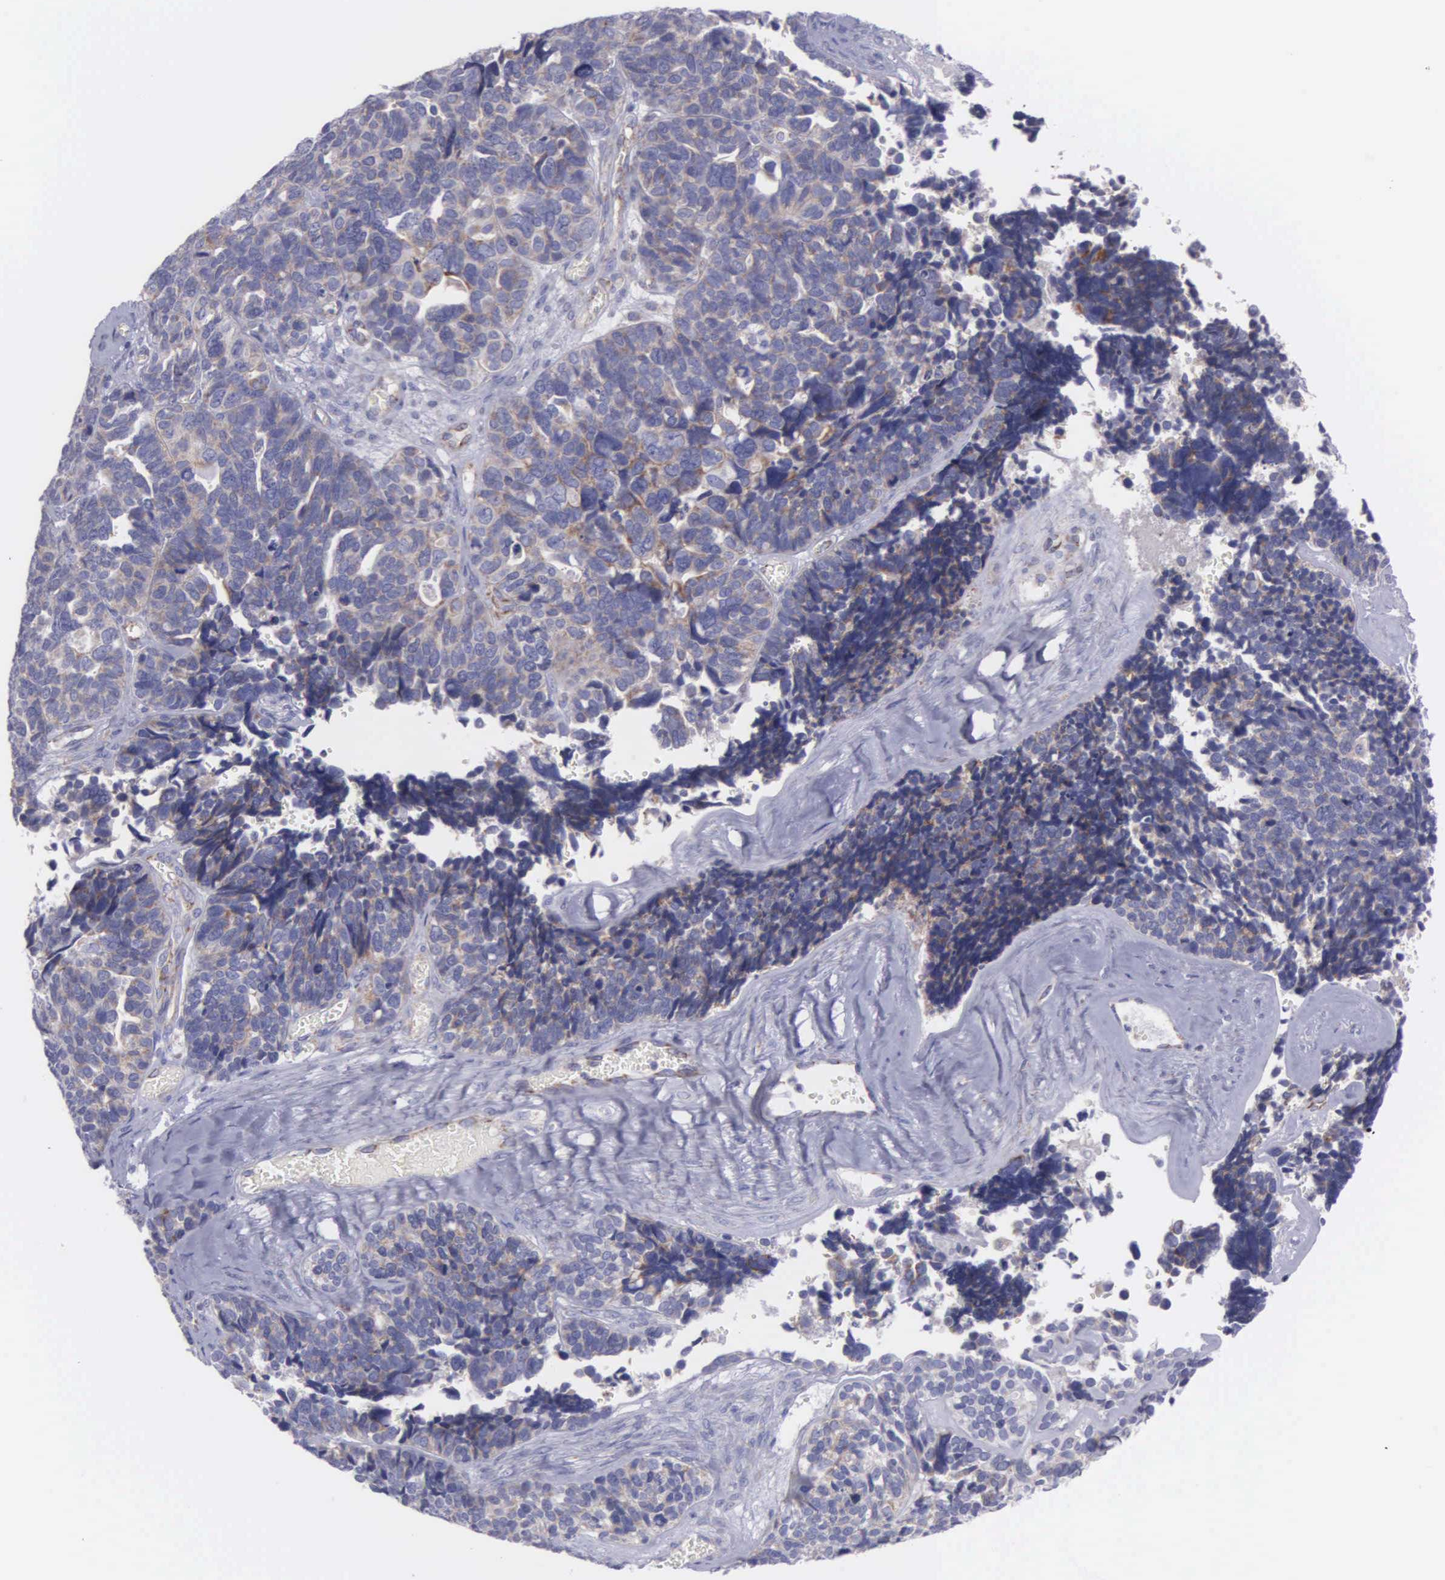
{"staining": {"intensity": "weak", "quantity": "<25%", "location": "cytoplasmic/membranous"}, "tissue": "ovarian cancer", "cell_type": "Tumor cells", "image_type": "cancer", "snomed": [{"axis": "morphology", "description": "Cystadenocarcinoma, serous, NOS"}, {"axis": "topography", "description": "Ovary"}], "caption": "This is a micrograph of immunohistochemistry (IHC) staining of serous cystadenocarcinoma (ovarian), which shows no expression in tumor cells.", "gene": "SYNJ2BP", "patient": {"sex": "female", "age": 77}}